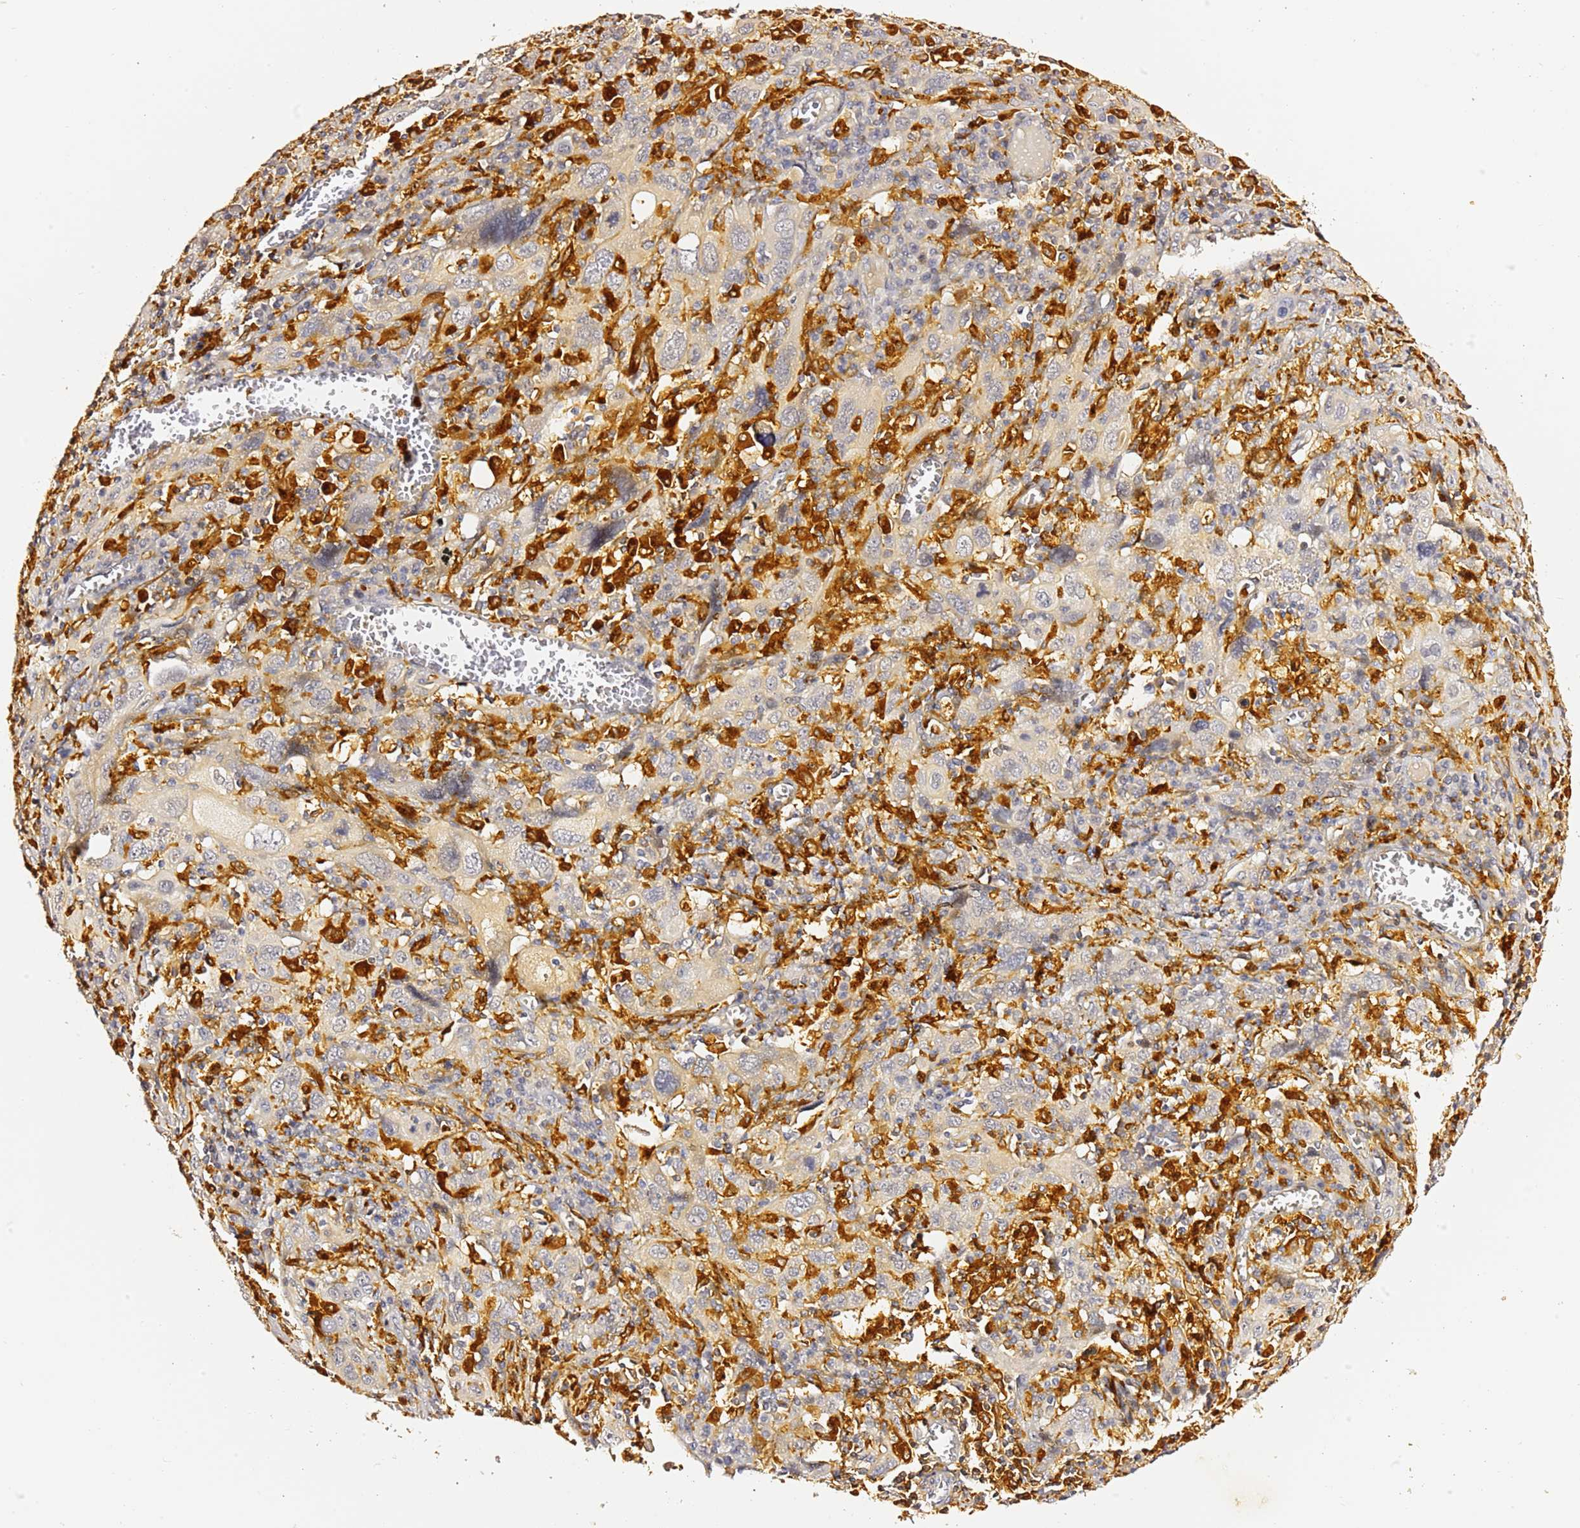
{"staining": {"intensity": "negative", "quantity": "none", "location": "none"}, "tissue": "cervical cancer", "cell_type": "Tumor cells", "image_type": "cancer", "snomed": [{"axis": "morphology", "description": "Squamous cell carcinoma, NOS"}, {"axis": "topography", "description": "Cervix"}], "caption": "DAB (3,3'-diaminobenzidine) immunohistochemical staining of cervical squamous cell carcinoma reveals no significant staining in tumor cells.", "gene": "IL4I1", "patient": {"sex": "female", "age": 46}}